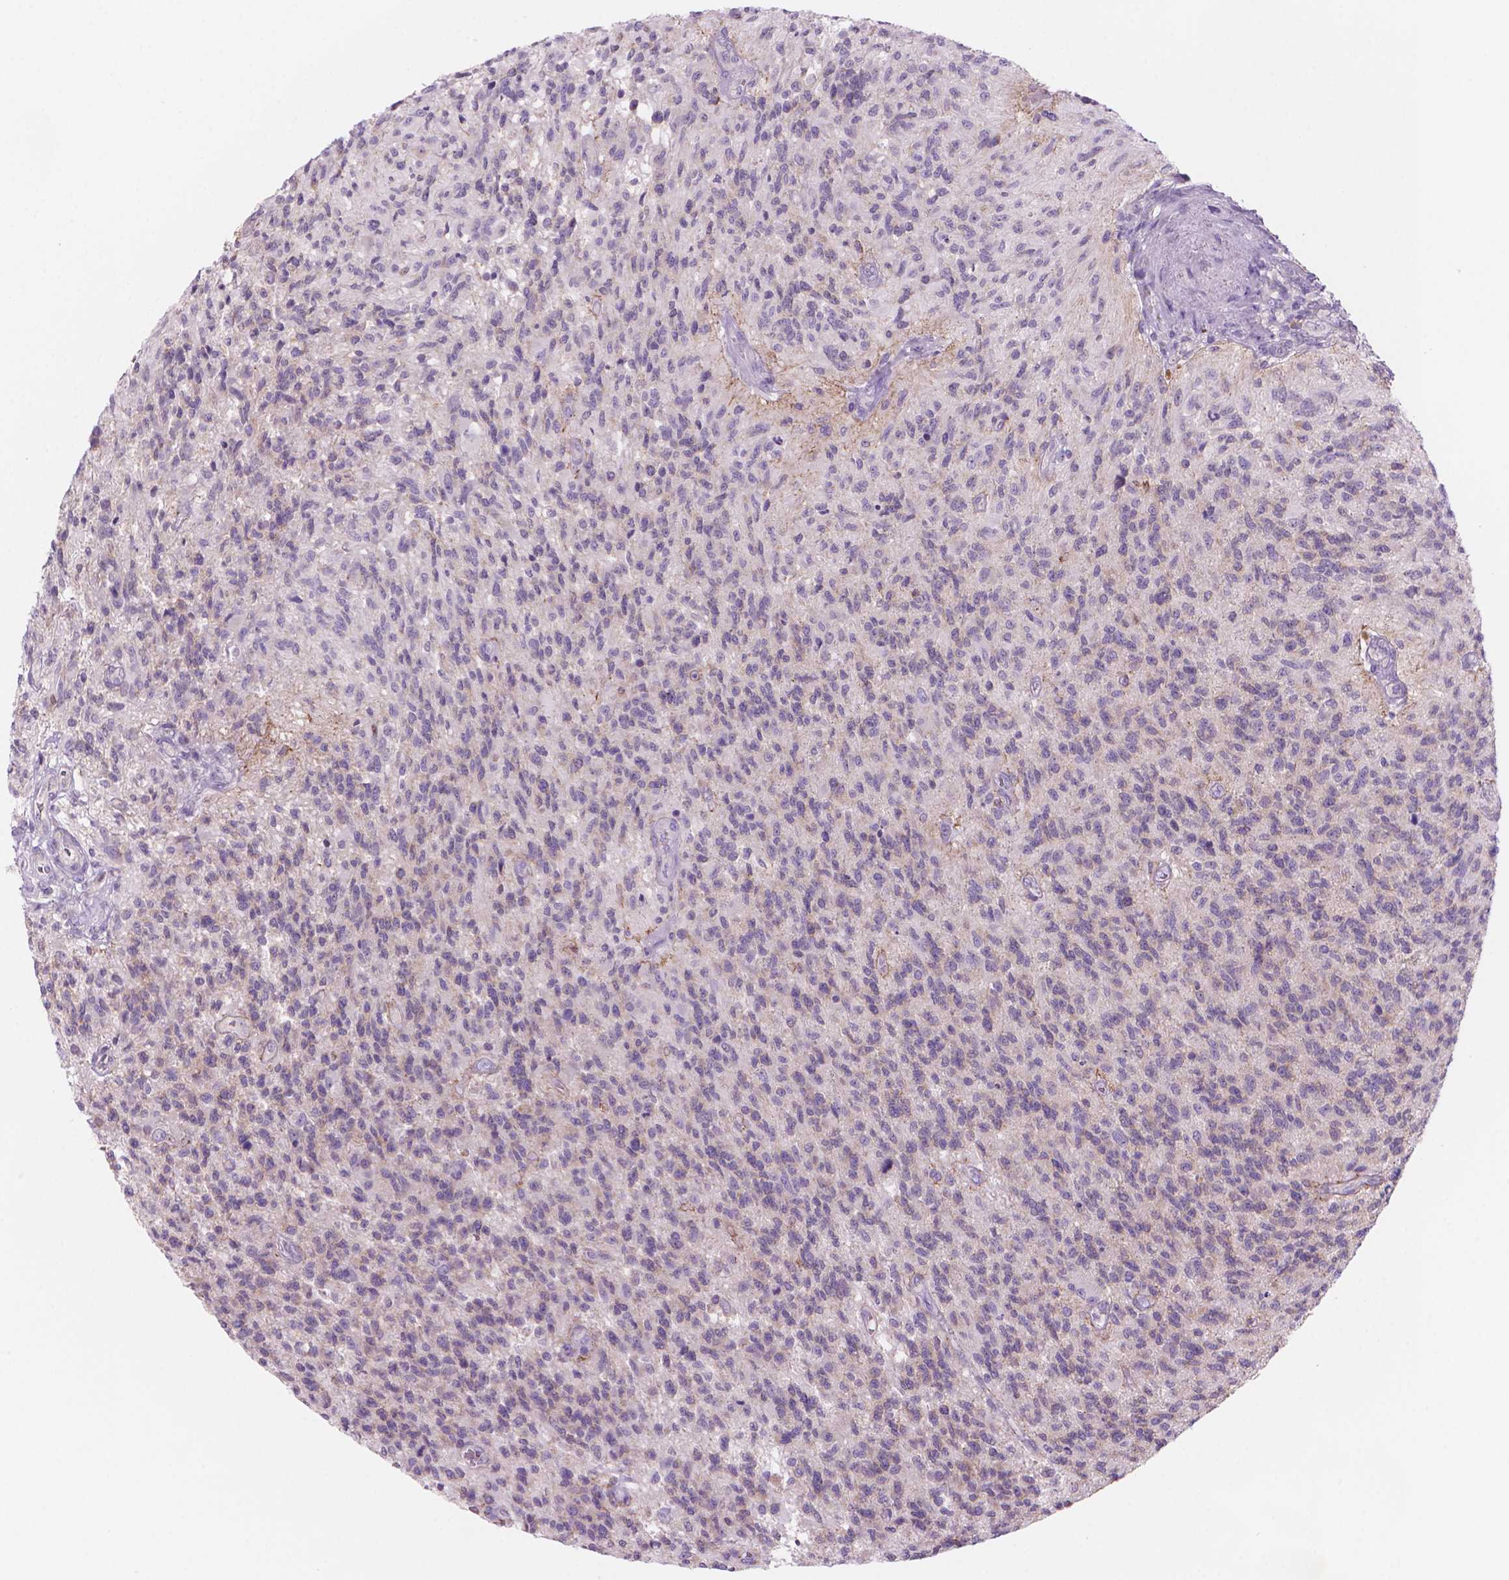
{"staining": {"intensity": "negative", "quantity": "none", "location": "none"}, "tissue": "glioma", "cell_type": "Tumor cells", "image_type": "cancer", "snomed": [{"axis": "morphology", "description": "Glioma, malignant, High grade"}, {"axis": "topography", "description": "Brain"}], "caption": "Malignant glioma (high-grade) was stained to show a protein in brown. There is no significant expression in tumor cells.", "gene": "ENSG00000187186", "patient": {"sex": "male", "age": 56}}